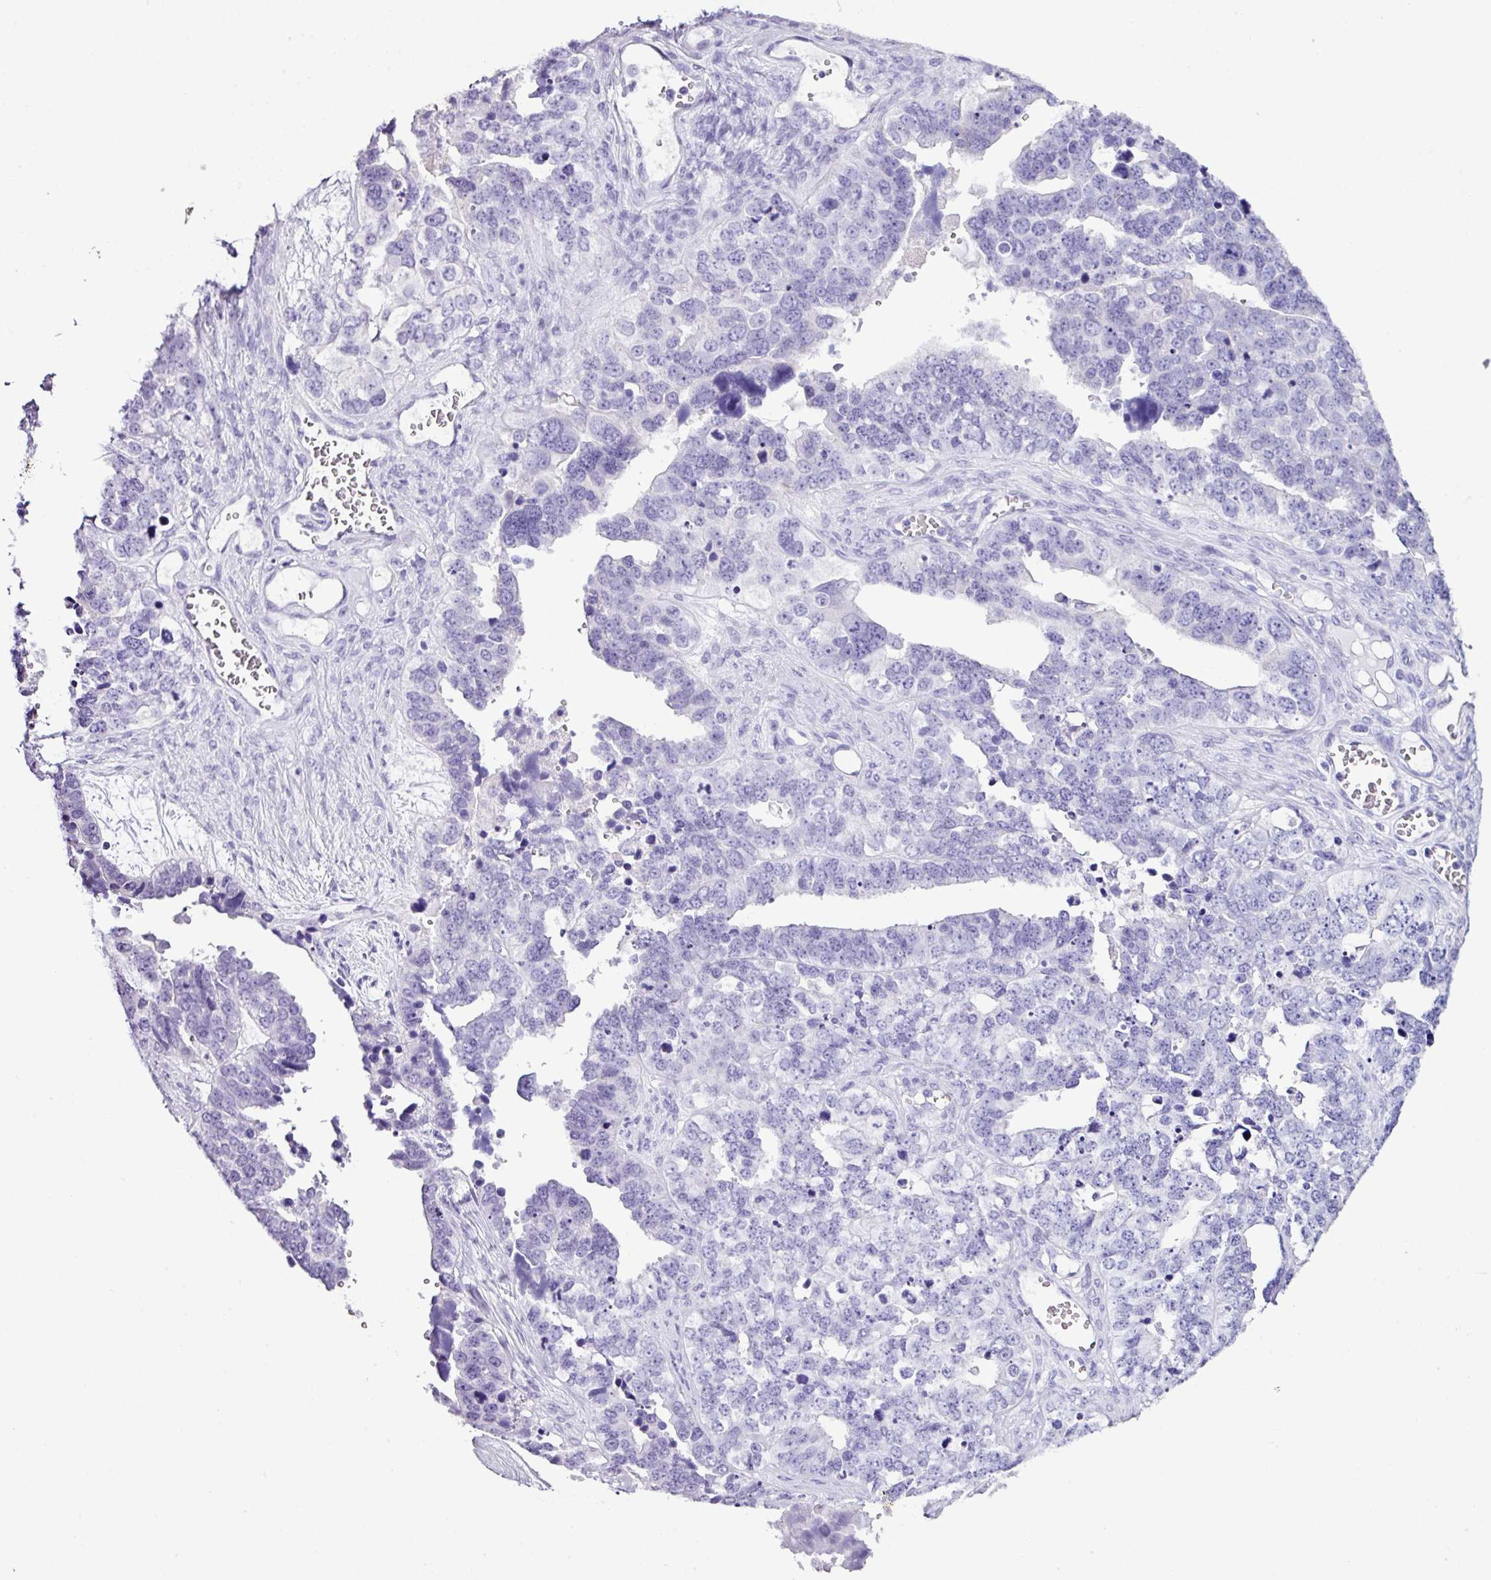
{"staining": {"intensity": "negative", "quantity": "none", "location": "none"}, "tissue": "ovarian cancer", "cell_type": "Tumor cells", "image_type": "cancer", "snomed": [{"axis": "morphology", "description": "Cystadenocarcinoma, serous, NOS"}, {"axis": "topography", "description": "Ovary"}], "caption": "This photomicrograph is of ovarian cancer (serous cystadenocarcinoma) stained with immunohistochemistry to label a protein in brown with the nuclei are counter-stained blue. There is no staining in tumor cells. The staining is performed using DAB (3,3'-diaminobenzidine) brown chromogen with nuclei counter-stained in using hematoxylin.", "gene": "RGS21", "patient": {"sex": "female", "age": 76}}